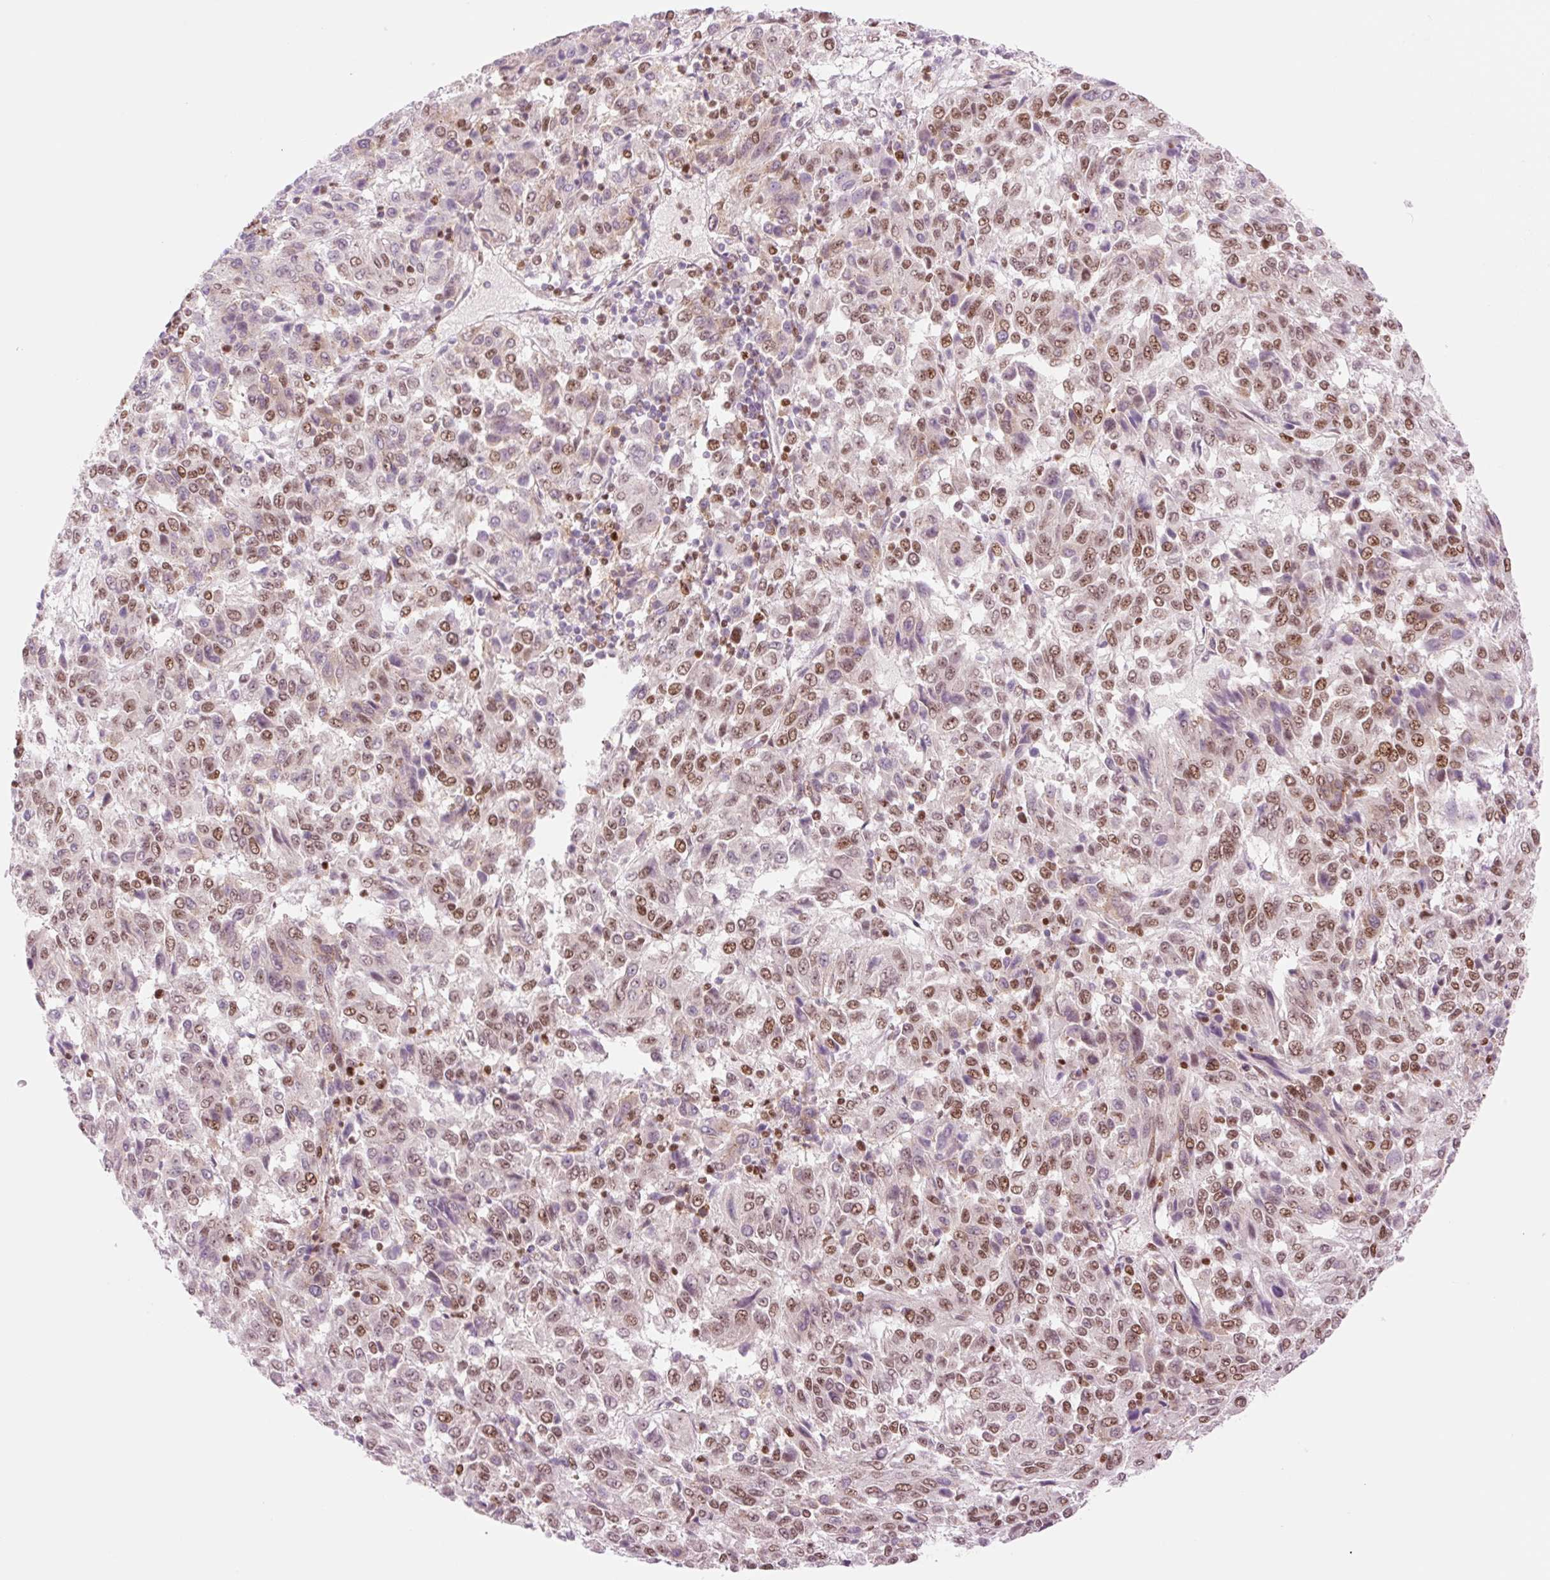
{"staining": {"intensity": "moderate", "quantity": "25%-75%", "location": "nuclear"}, "tissue": "melanoma", "cell_type": "Tumor cells", "image_type": "cancer", "snomed": [{"axis": "morphology", "description": "Malignant melanoma, Metastatic site"}, {"axis": "topography", "description": "Lung"}], "caption": "DAB (3,3'-diaminobenzidine) immunohistochemical staining of malignant melanoma (metastatic site) displays moderate nuclear protein staining in about 25%-75% of tumor cells.", "gene": "PRDM11", "patient": {"sex": "male", "age": 64}}